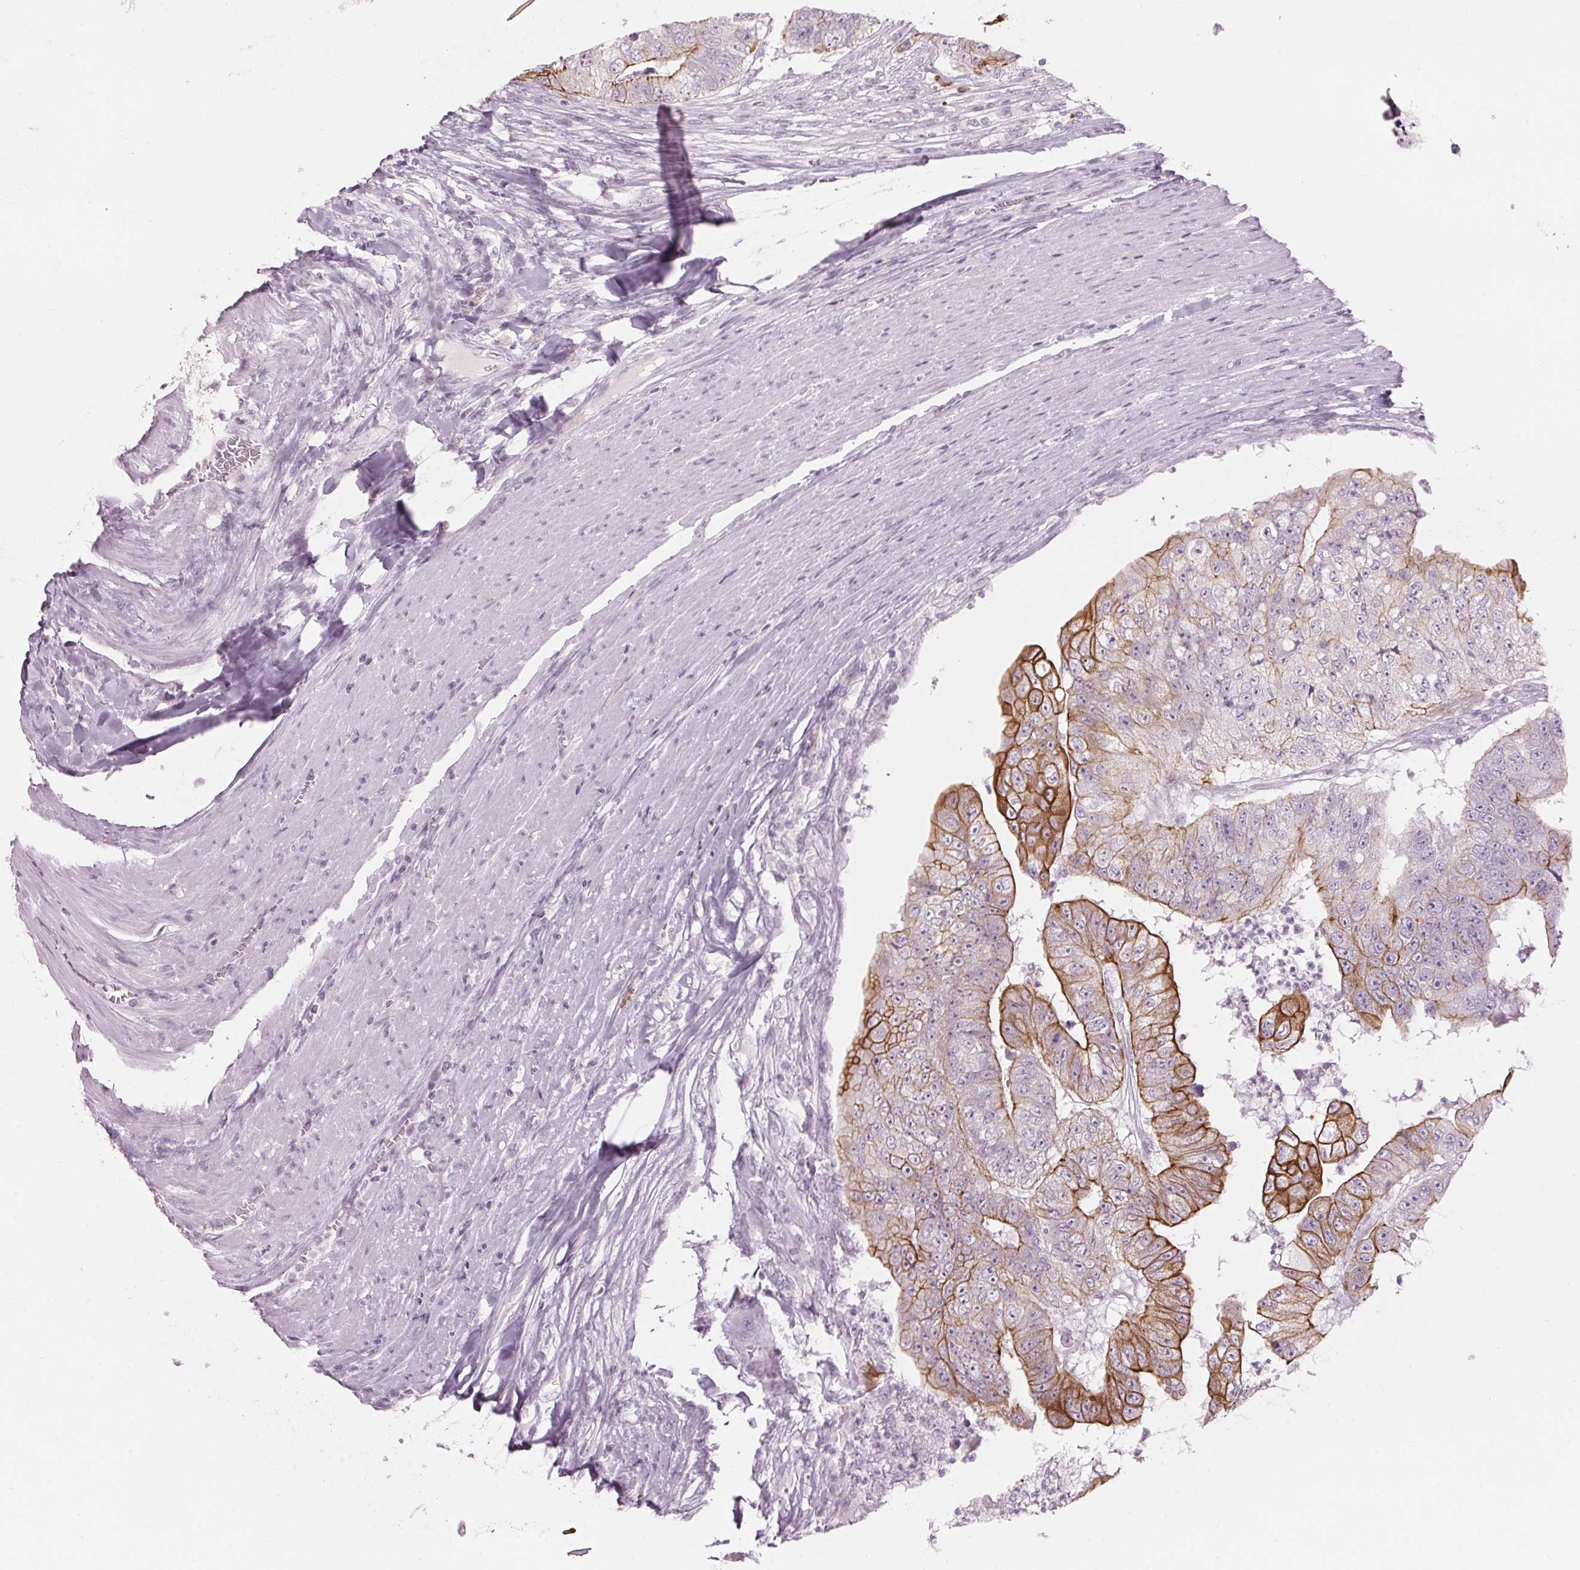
{"staining": {"intensity": "strong", "quantity": "<25%", "location": "cytoplasmic/membranous"}, "tissue": "colorectal cancer", "cell_type": "Tumor cells", "image_type": "cancer", "snomed": [{"axis": "morphology", "description": "Adenocarcinoma, NOS"}, {"axis": "topography", "description": "Colon"}], "caption": "Immunohistochemistry (IHC) (DAB (3,3'-diaminobenzidine)) staining of human adenocarcinoma (colorectal) shows strong cytoplasmic/membranous protein expression in approximately <25% of tumor cells.", "gene": "SCTR", "patient": {"sex": "female", "age": 67}}